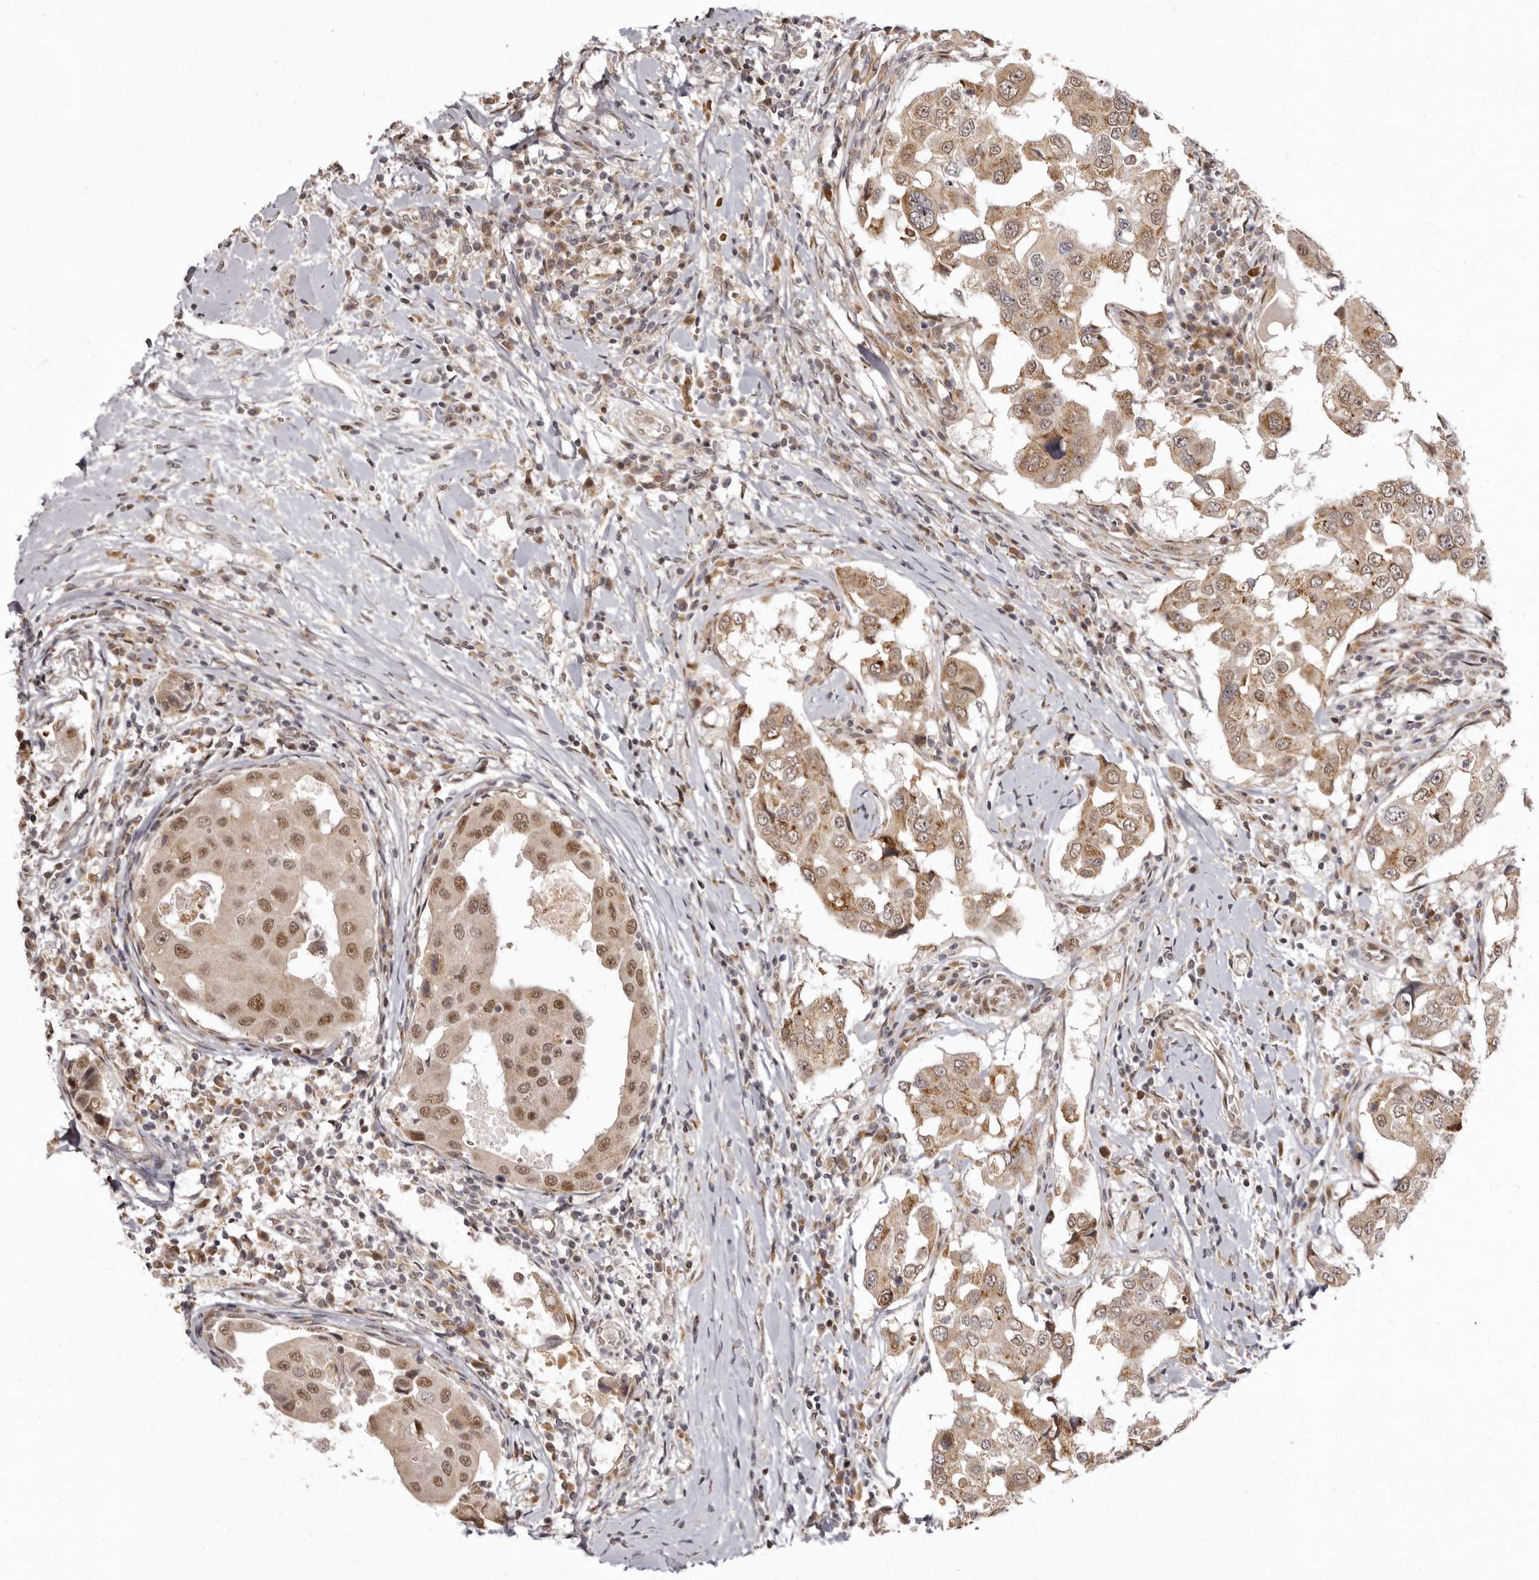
{"staining": {"intensity": "moderate", "quantity": ">75%", "location": "cytoplasmic/membranous,nuclear"}, "tissue": "breast cancer", "cell_type": "Tumor cells", "image_type": "cancer", "snomed": [{"axis": "morphology", "description": "Duct carcinoma"}, {"axis": "topography", "description": "Breast"}], "caption": "The immunohistochemical stain highlights moderate cytoplasmic/membranous and nuclear expression in tumor cells of infiltrating ductal carcinoma (breast) tissue. (brown staining indicates protein expression, while blue staining denotes nuclei).", "gene": "ZNF326", "patient": {"sex": "female", "age": 27}}